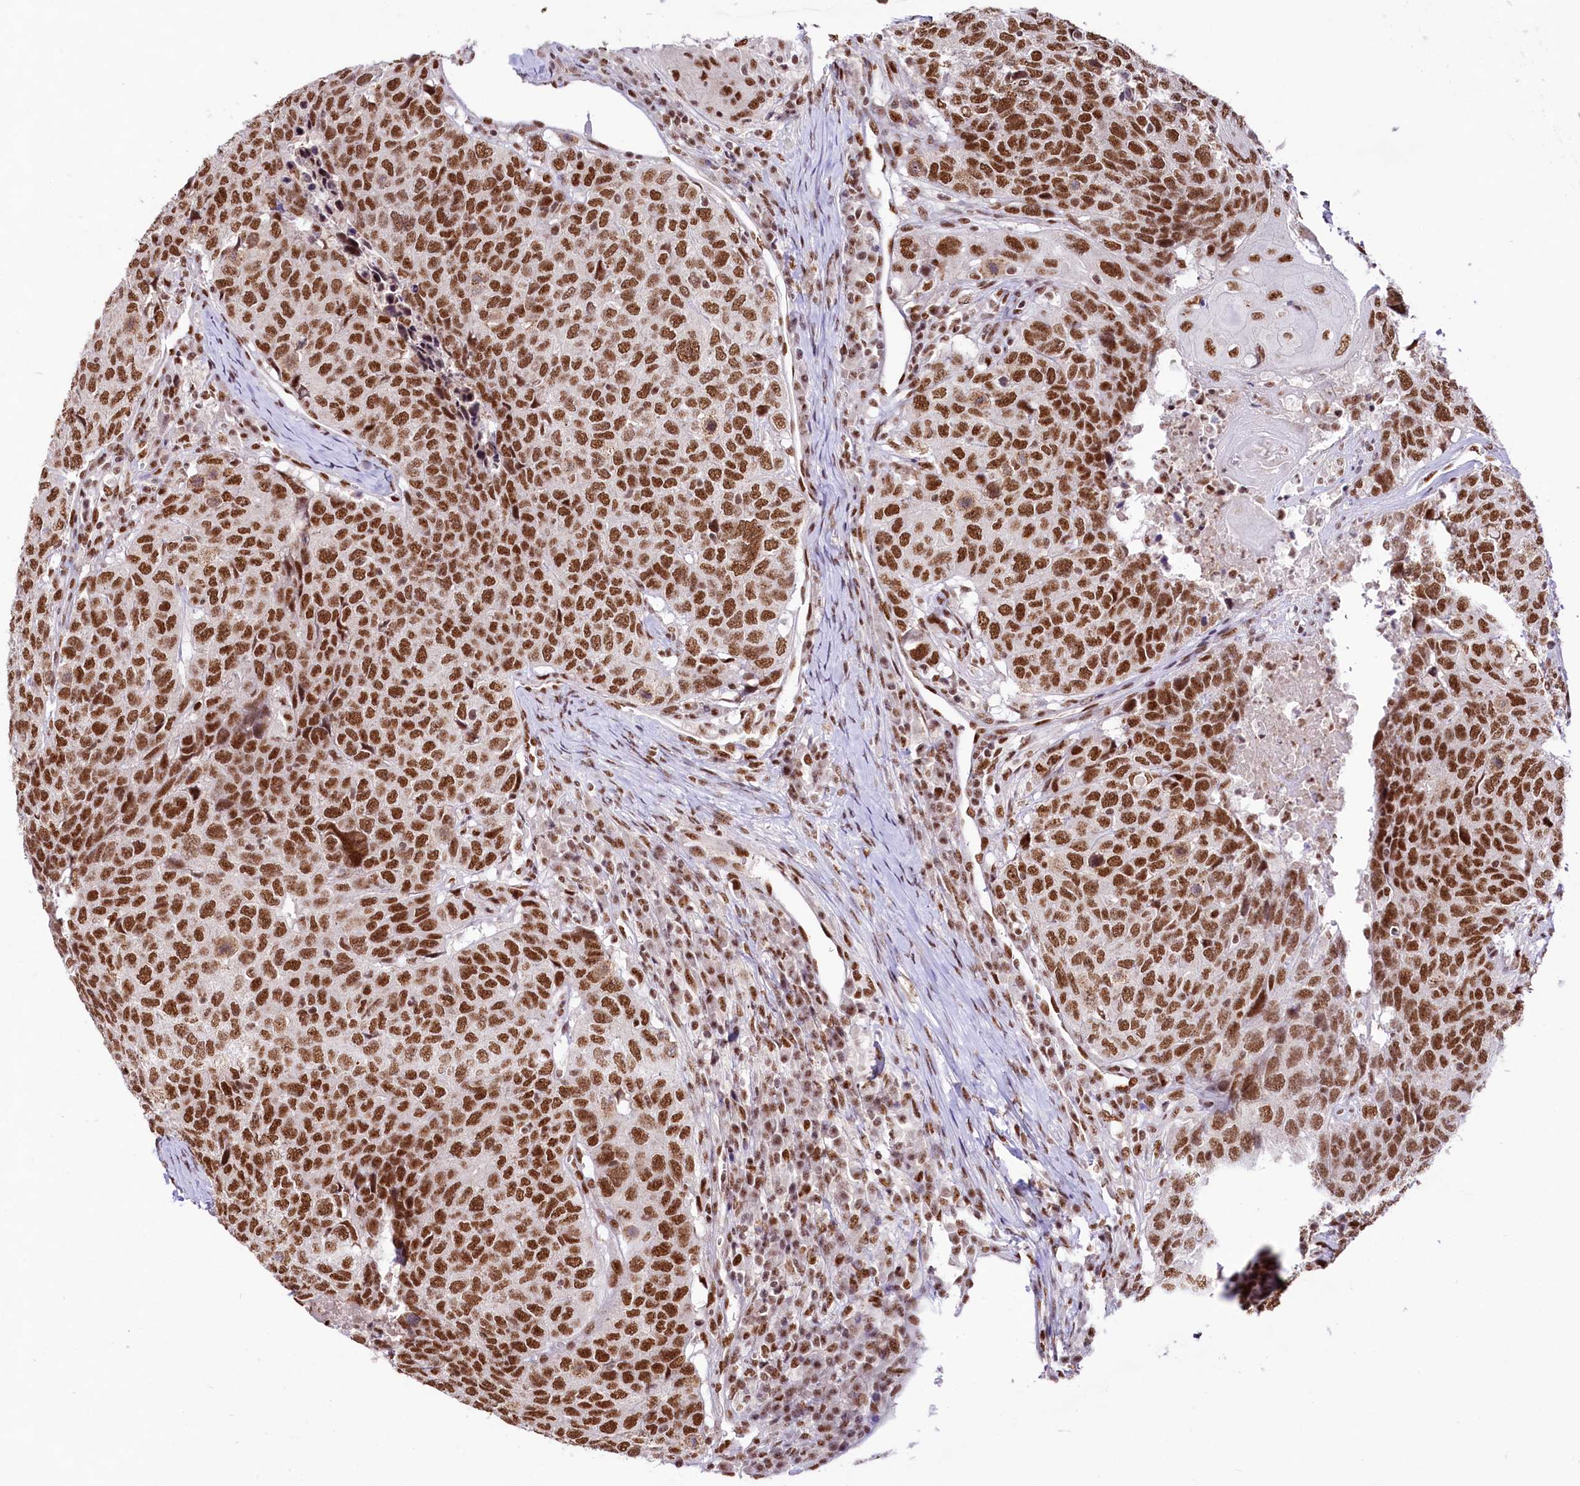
{"staining": {"intensity": "strong", "quantity": ">75%", "location": "nuclear"}, "tissue": "head and neck cancer", "cell_type": "Tumor cells", "image_type": "cancer", "snomed": [{"axis": "morphology", "description": "Squamous cell carcinoma, NOS"}, {"axis": "topography", "description": "Head-Neck"}], "caption": "A brown stain shows strong nuclear staining of a protein in human head and neck cancer (squamous cell carcinoma) tumor cells.", "gene": "HIRA", "patient": {"sex": "male", "age": 66}}